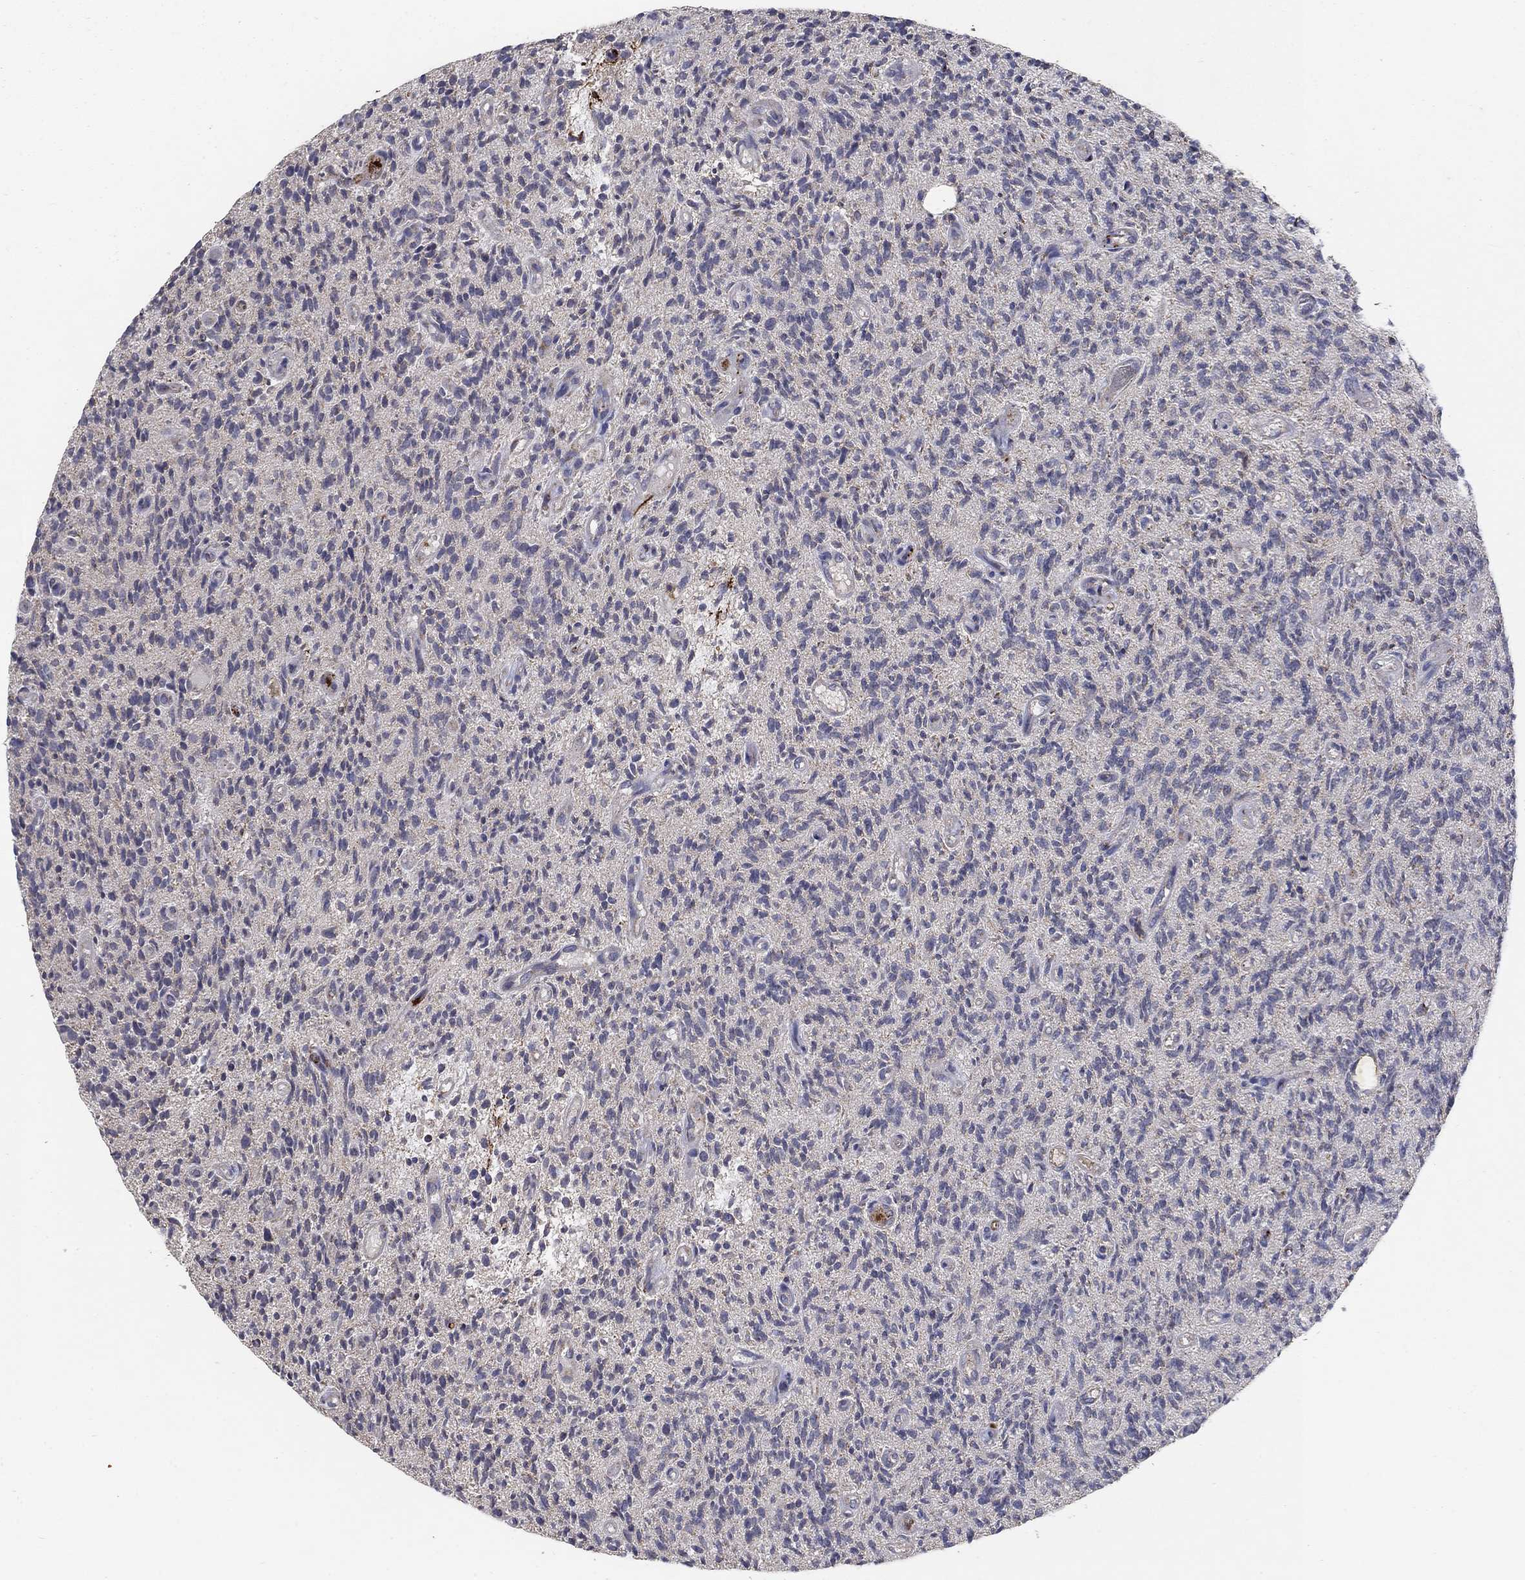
{"staining": {"intensity": "negative", "quantity": "none", "location": "none"}, "tissue": "glioma", "cell_type": "Tumor cells", "image_type": "cancer", "snomed": [{"axis": "morphology", "description": "Glioma, malignant, High grade"}, {"axis": "topography", "description": "Brain"}], "caption": "Tumor cells show no significant positivity in glioma. (DAB (3,3'-diaminobenzidine) immunohistochemistry with hematoxylin counter stain).", "gene": "GPSM1", "patient": {"sex": "male", "age": 64}}